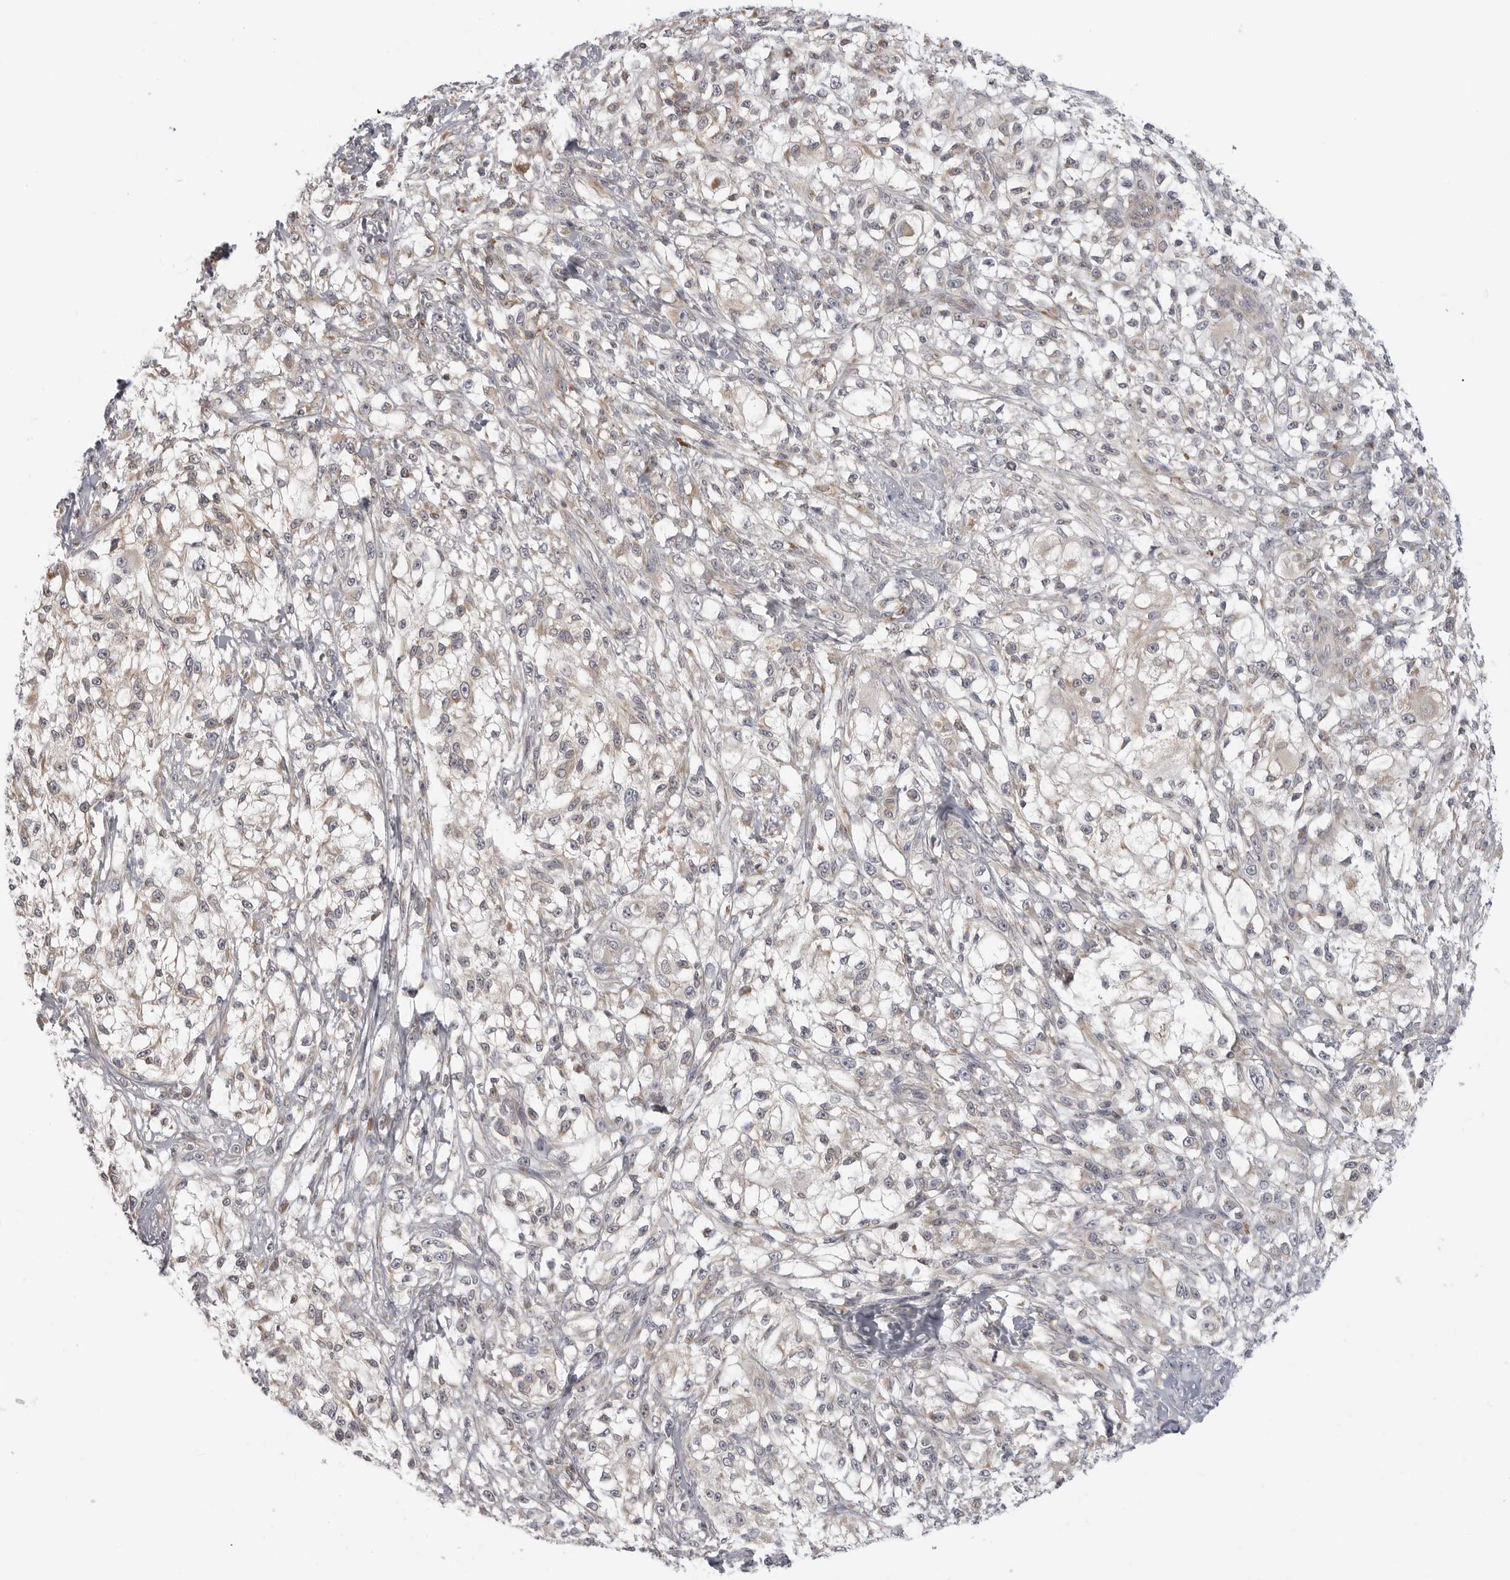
{"staining": {"intensity": "negative", "quantity": "none", "location": "none"}, "tissue": "melanoma", "cell_type": "Tumor cells", "image_type": "cancer", "snomed": [{"axis": "morphology", "description": "Malignant melanoma, NOS"}, {"axis": "topography", "description": "Skin of head"}], "caption": "Protein analysis of melanoma reveals no significant expression in tumor cells.", "gene": "MAP7D1", "patient": {"sex": "male", "age": 83}}